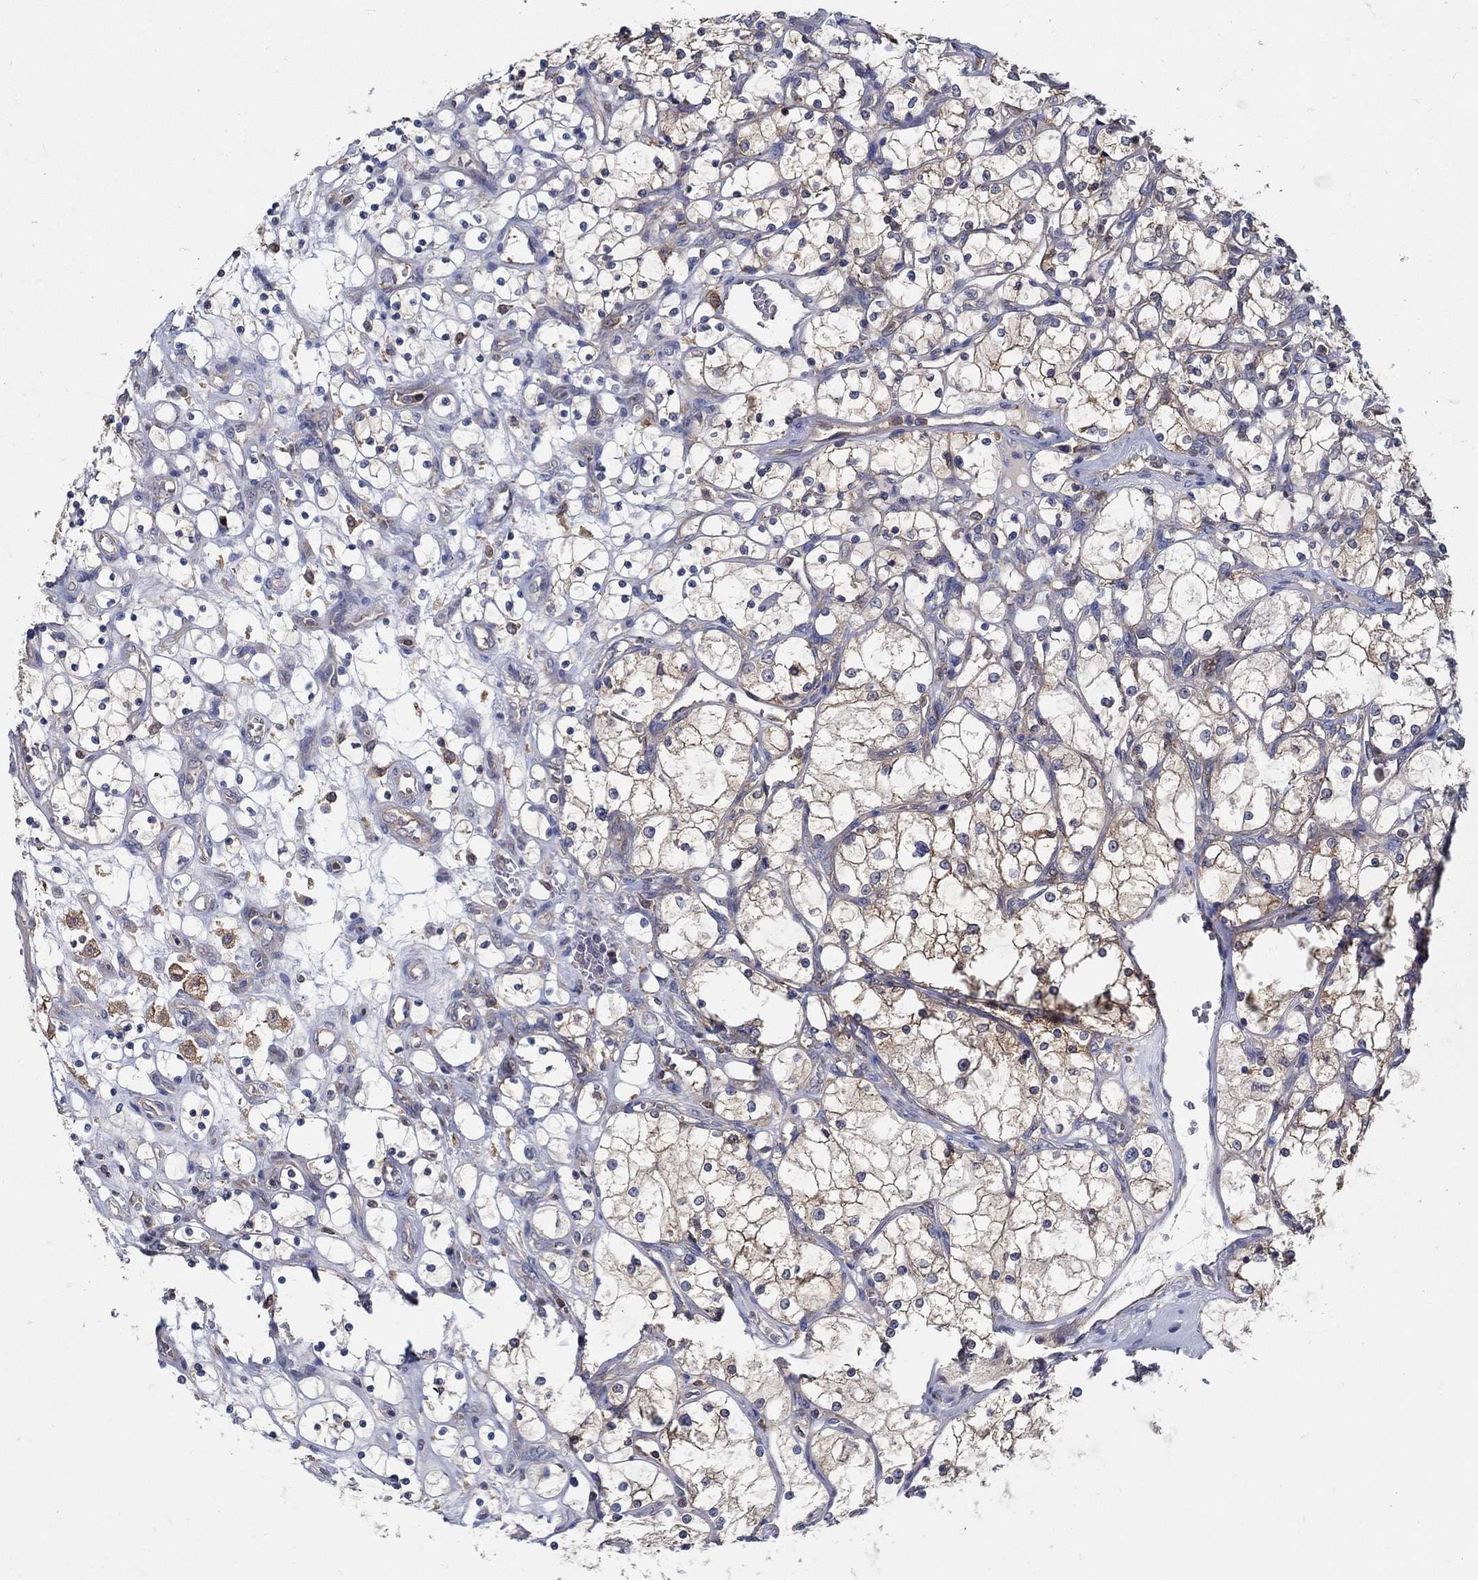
{"staining": {"intensity": "strong", "quantity": "<25%", "location": "cytoplasmic/membranous"}, "tissue": "renal cancer", "cell_type": "Tumor cells", "image_type": "cancer", "snomed": [{"axis": "morphology", "description": "Adenocarcinoma, NOS"}, {"axis": "topography", "description": "Kidney"}], "caption": "Protein analysis of renal cancer tissue reveals strong cytoplasmic/membranous staining in approximately <25% of tumor cells. The protein of interest is shown in brown color, while the nuclei are stained blue.", "gene": "MTHFR", "patient": {"sex": "female", "age": 69}}